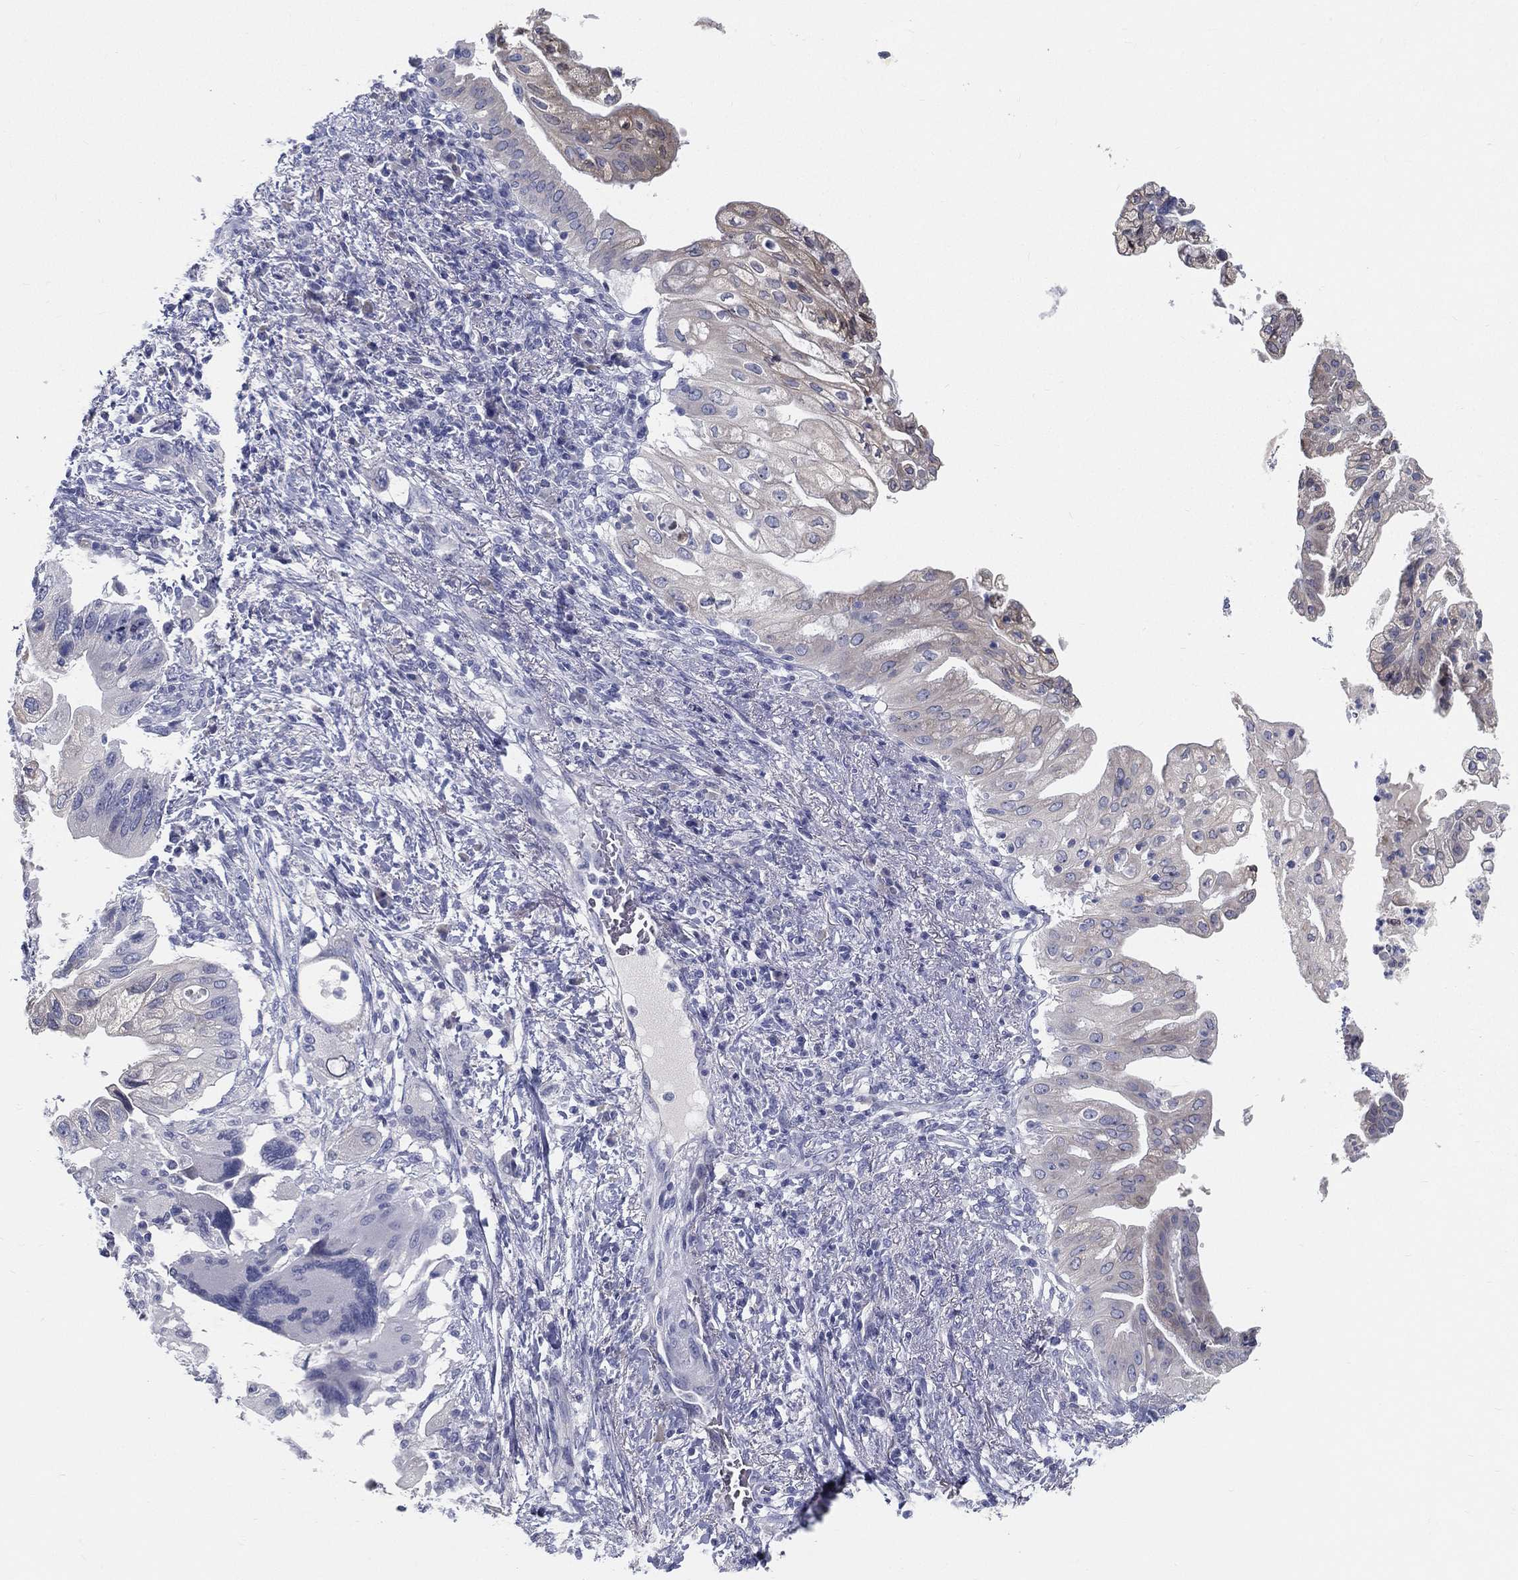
{"staining": {"intensity": "weak", "quantity": "<25%", "location": "cytoplasmic/membranous"}, "tissue": "pancreatic cancer", "cell_type": "Tumor cells", "image_type": "cancer", "snomed": [{"axis": "morphology", "description": "Adenocarcinoma, NOS"}, {"axis": "topography", "description": "Pancreas"}], "caption": "Photomicrograph shows no significant protein positivity in tumor cells of pancreatic adenocarcinoma.", "gene": "STS", "patient": {"sex": "female", "age": 72}}